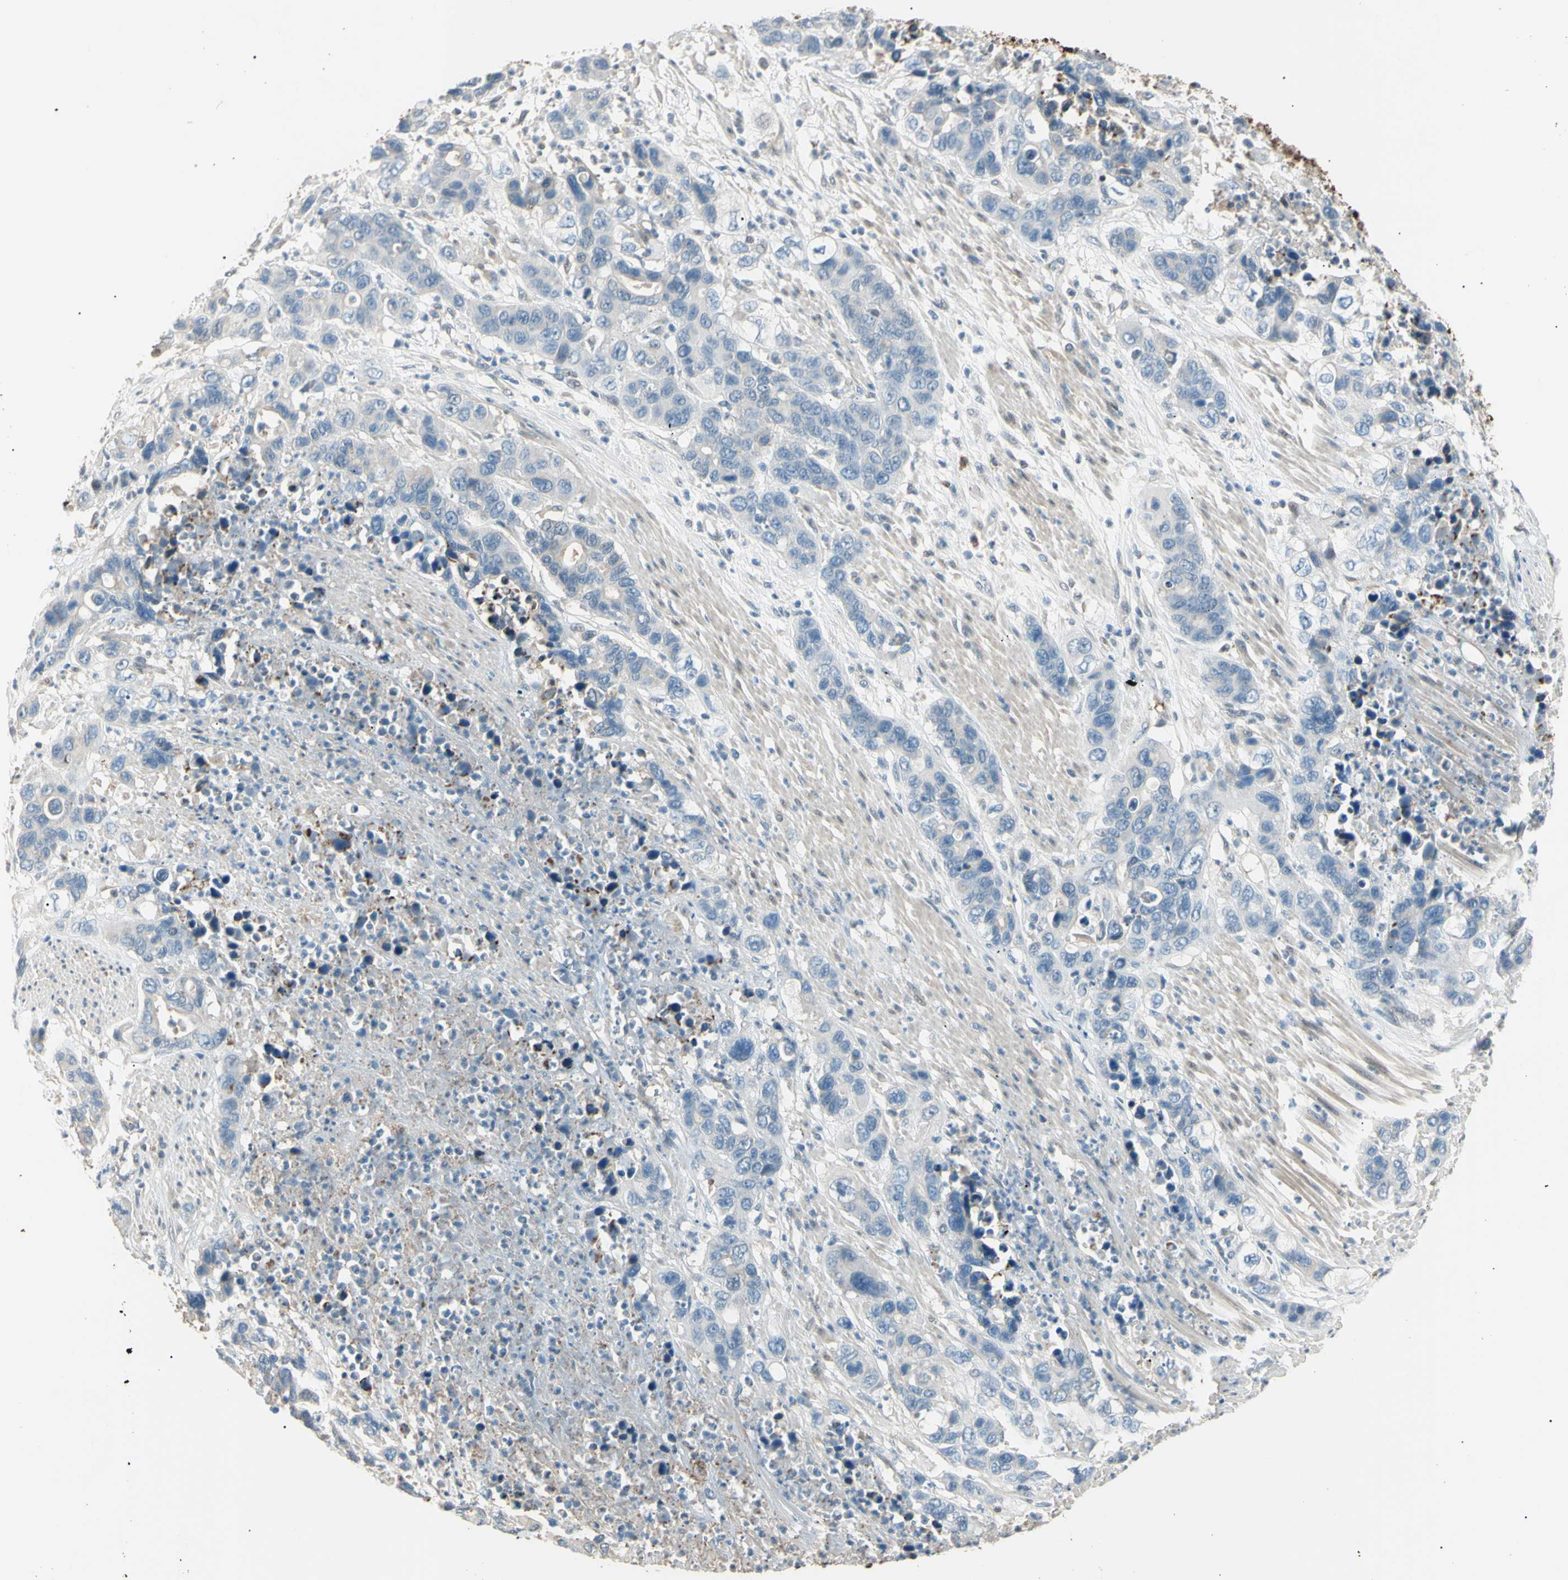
{"staining": {"intensity": "negative", "quantity": "none", "location": "none"}, "tissue": "pancreatic cancer", "cell_type": "Tumor cells", "image_type": "cancer", "snomed": [{"axis": "morphology", "description": "Adenocarcinoma, NOS"}, {"axis": "topography", "description": "Pancreas"}], "caption": "DAB (3,3'-diaminobenzidine) immunohistochemical staining of adenocarcinoma (pancreatic) reveals no significant expression in tumor cells. (Brightfield microscopy of DAB IHC at high magnification).", "gene": "LHPP", "patient": {"sex": "female", "age": 71}}